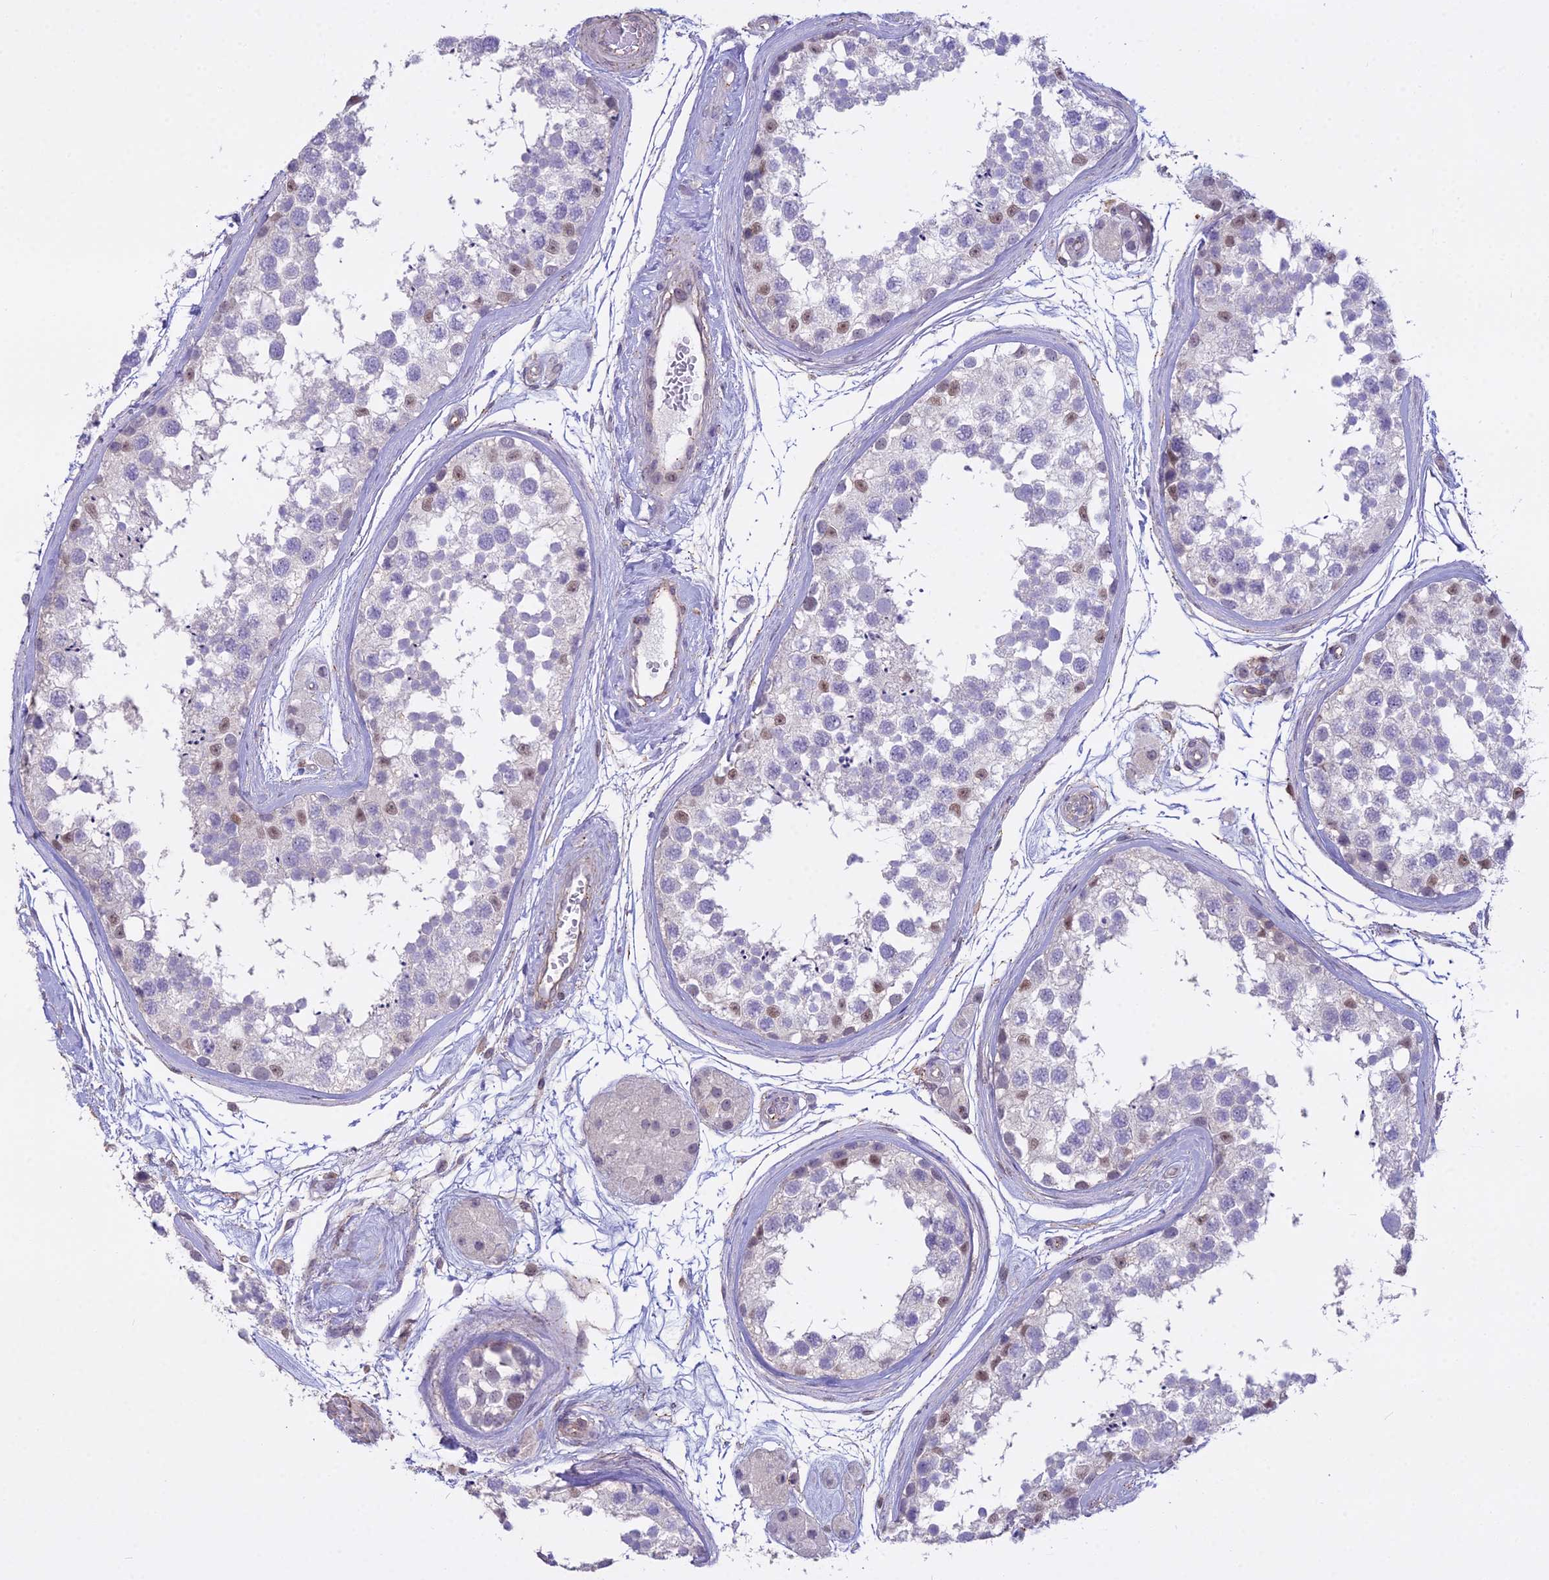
{"staining": {"intensity": "moderate", "quantity": "<25%", "location": "nuclear"}, "tissue": "testis", "cell_type": "Cells in seminiferous ducts", "image_type": "normal", "snomed": [{"axis": "morphology", "description": "Normal tissue, NOS"}, {"axis": "topography", "description": "Testis"}], "caption": "This is an image of immunohistochemistry (IHC) staining of normal testis, which shows moderate staining in the nuclear of cells in seminiferous ducts.", "gene": "BLNK", "patient": {"sex": "male", "age": 56}}